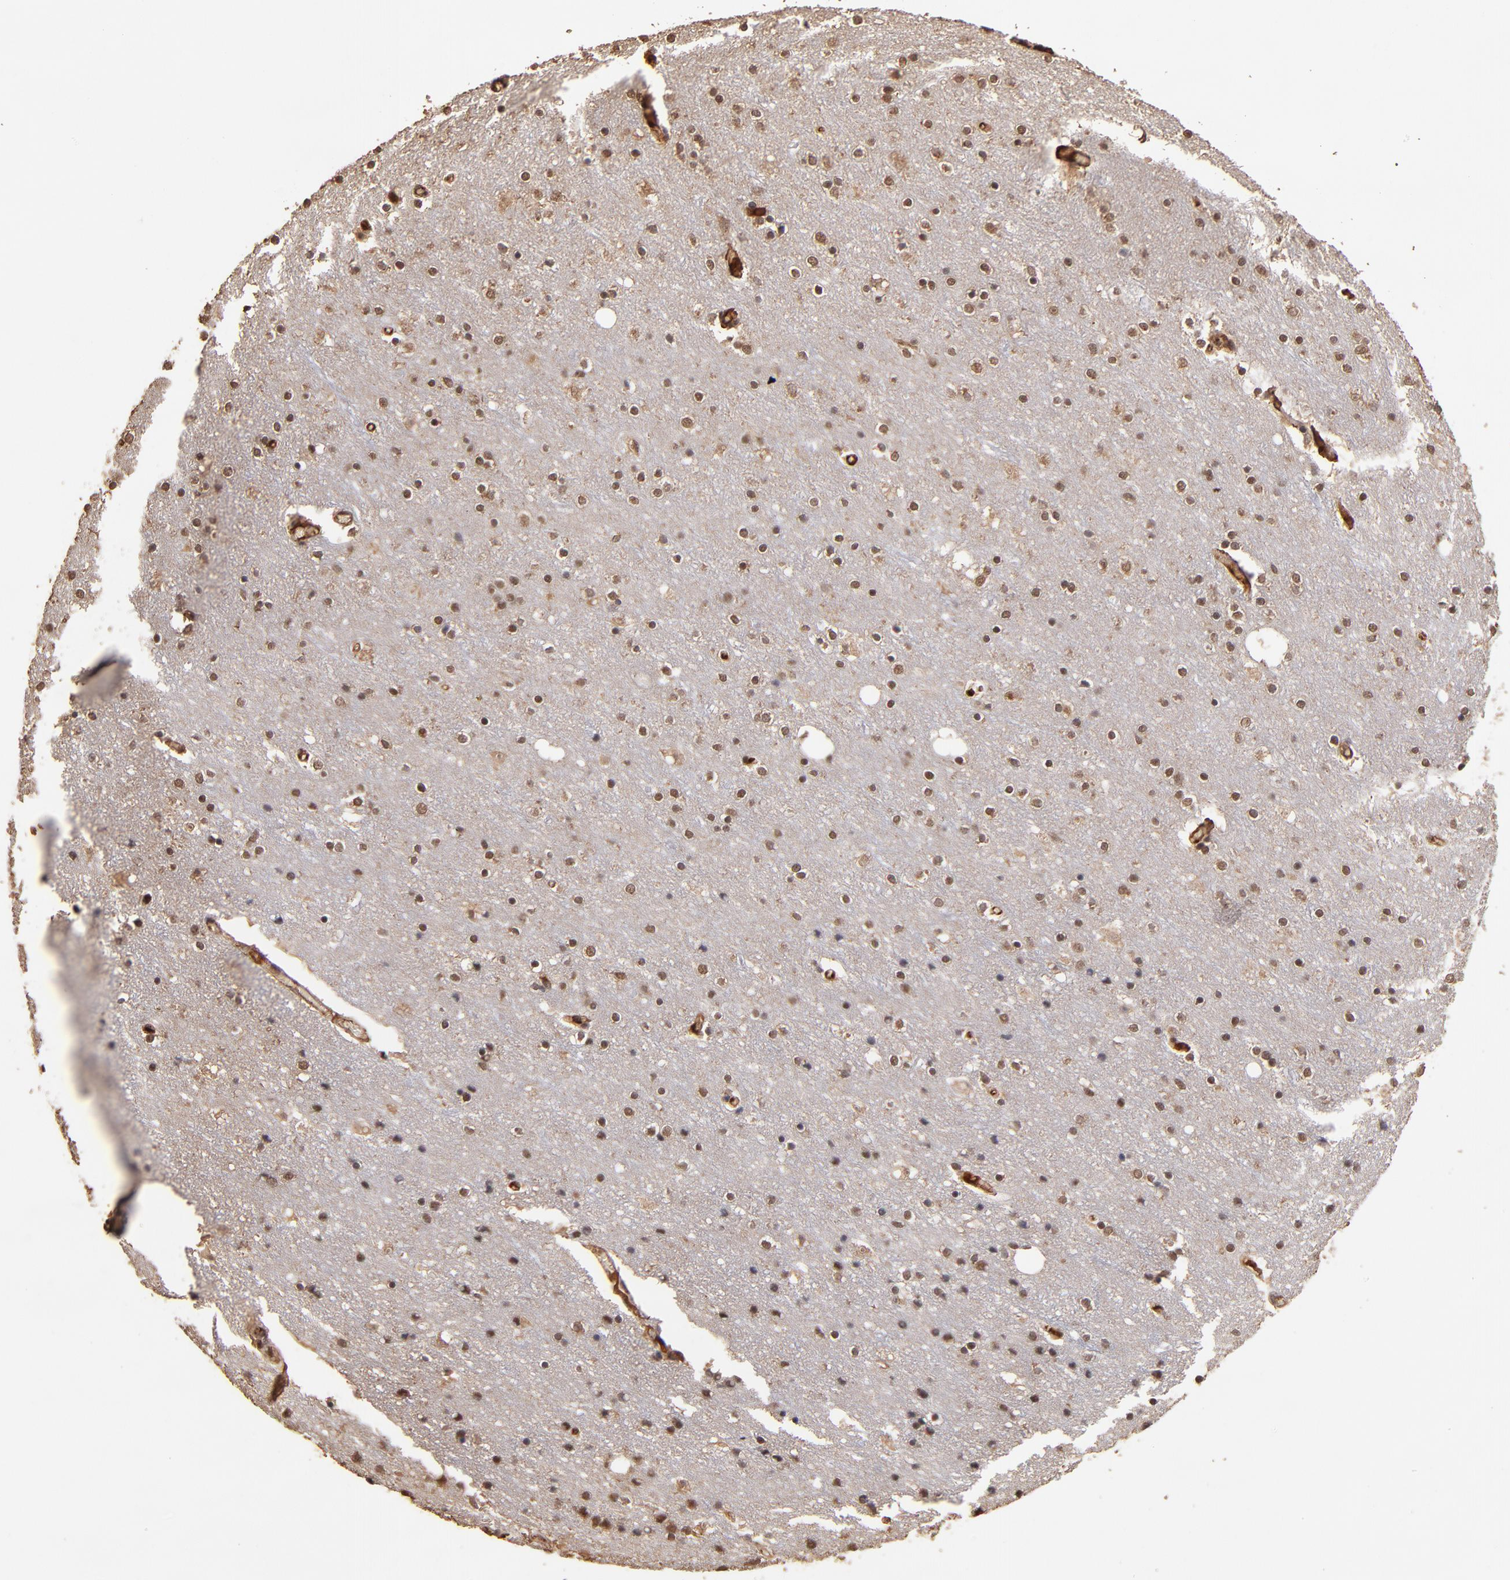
{"staining": {"intensity": "moderate", "quantity": ">75%", "location": "cytoplasmic/membranous,nuclear"}, "tissue": "cerebral cortex", "cell_type": "Endothelial cells", "image_type": "normal", "snomed": [{"axis": "morphology", "description": "Normal tissue, NOS"}, {"axis": "topography", "description": "Cerebral cortex"}], "caption": "Immunohistochemistry (IHC) micrograph of unremarkable cerebral cortex stained for a protein (brown), which shows medium levels of moderate cytoplasmic/membranous,nuclear expression in approximately >75% of endothelial cells.", "gene": "EAPP", "patient": {"sex": "female", "age": 54}}